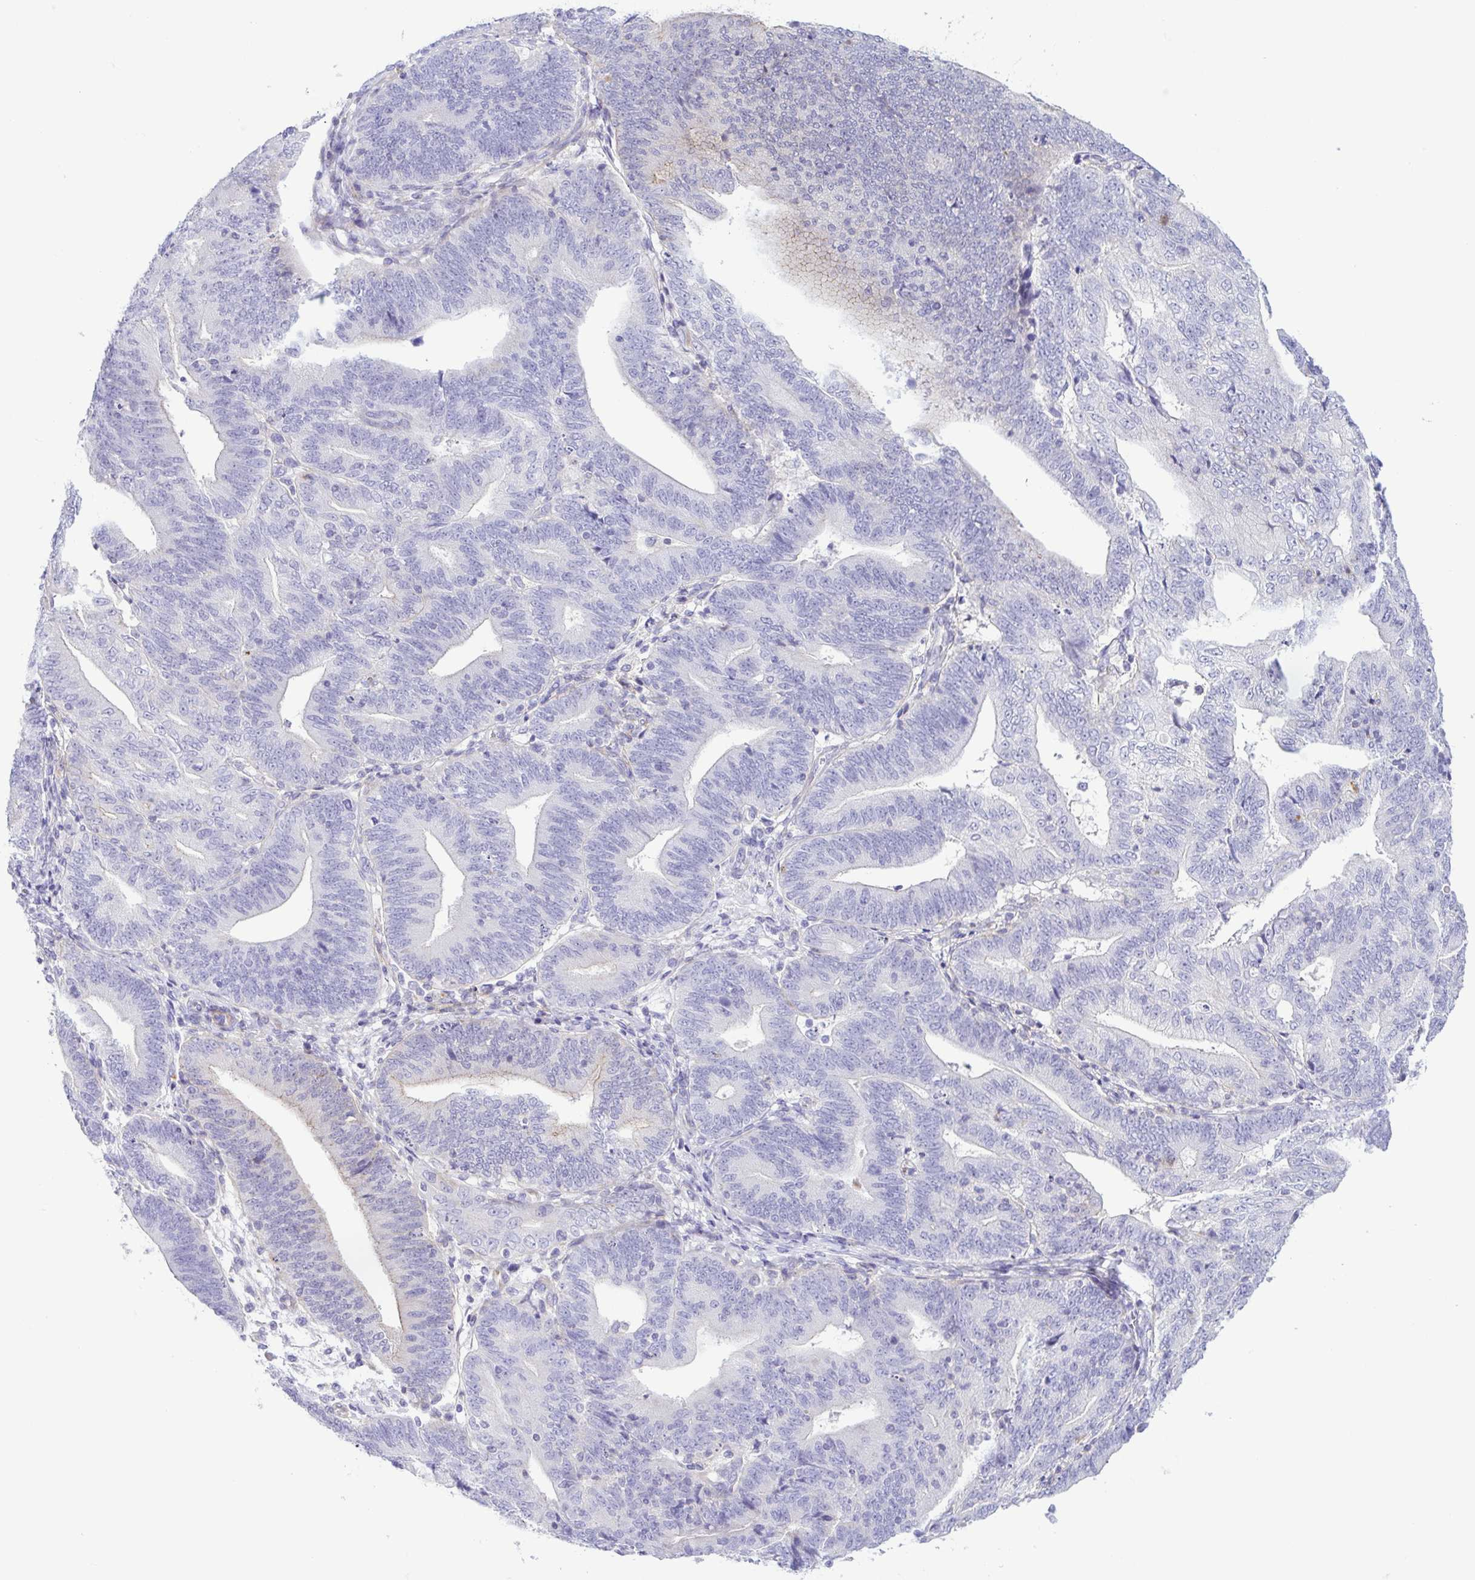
{"staining": {"intensity": "negative", "quantity": "none", "location": "none"}, "tissue": "endometrial cancer", "cell_type": "Tumor cells", "image_type": "cancer", "snomed": [{"axis": "morphology", "description": "Adenocarcinoma, NOS"}, {"axis": "topography", "description": "Endometrium"}], "caption": "The image demonstrates no staining of tumor cells in endometrial cancer (adenocarcinoma).", "gene": "GPR182", "patient": {"sex": "female", "age": 70}}